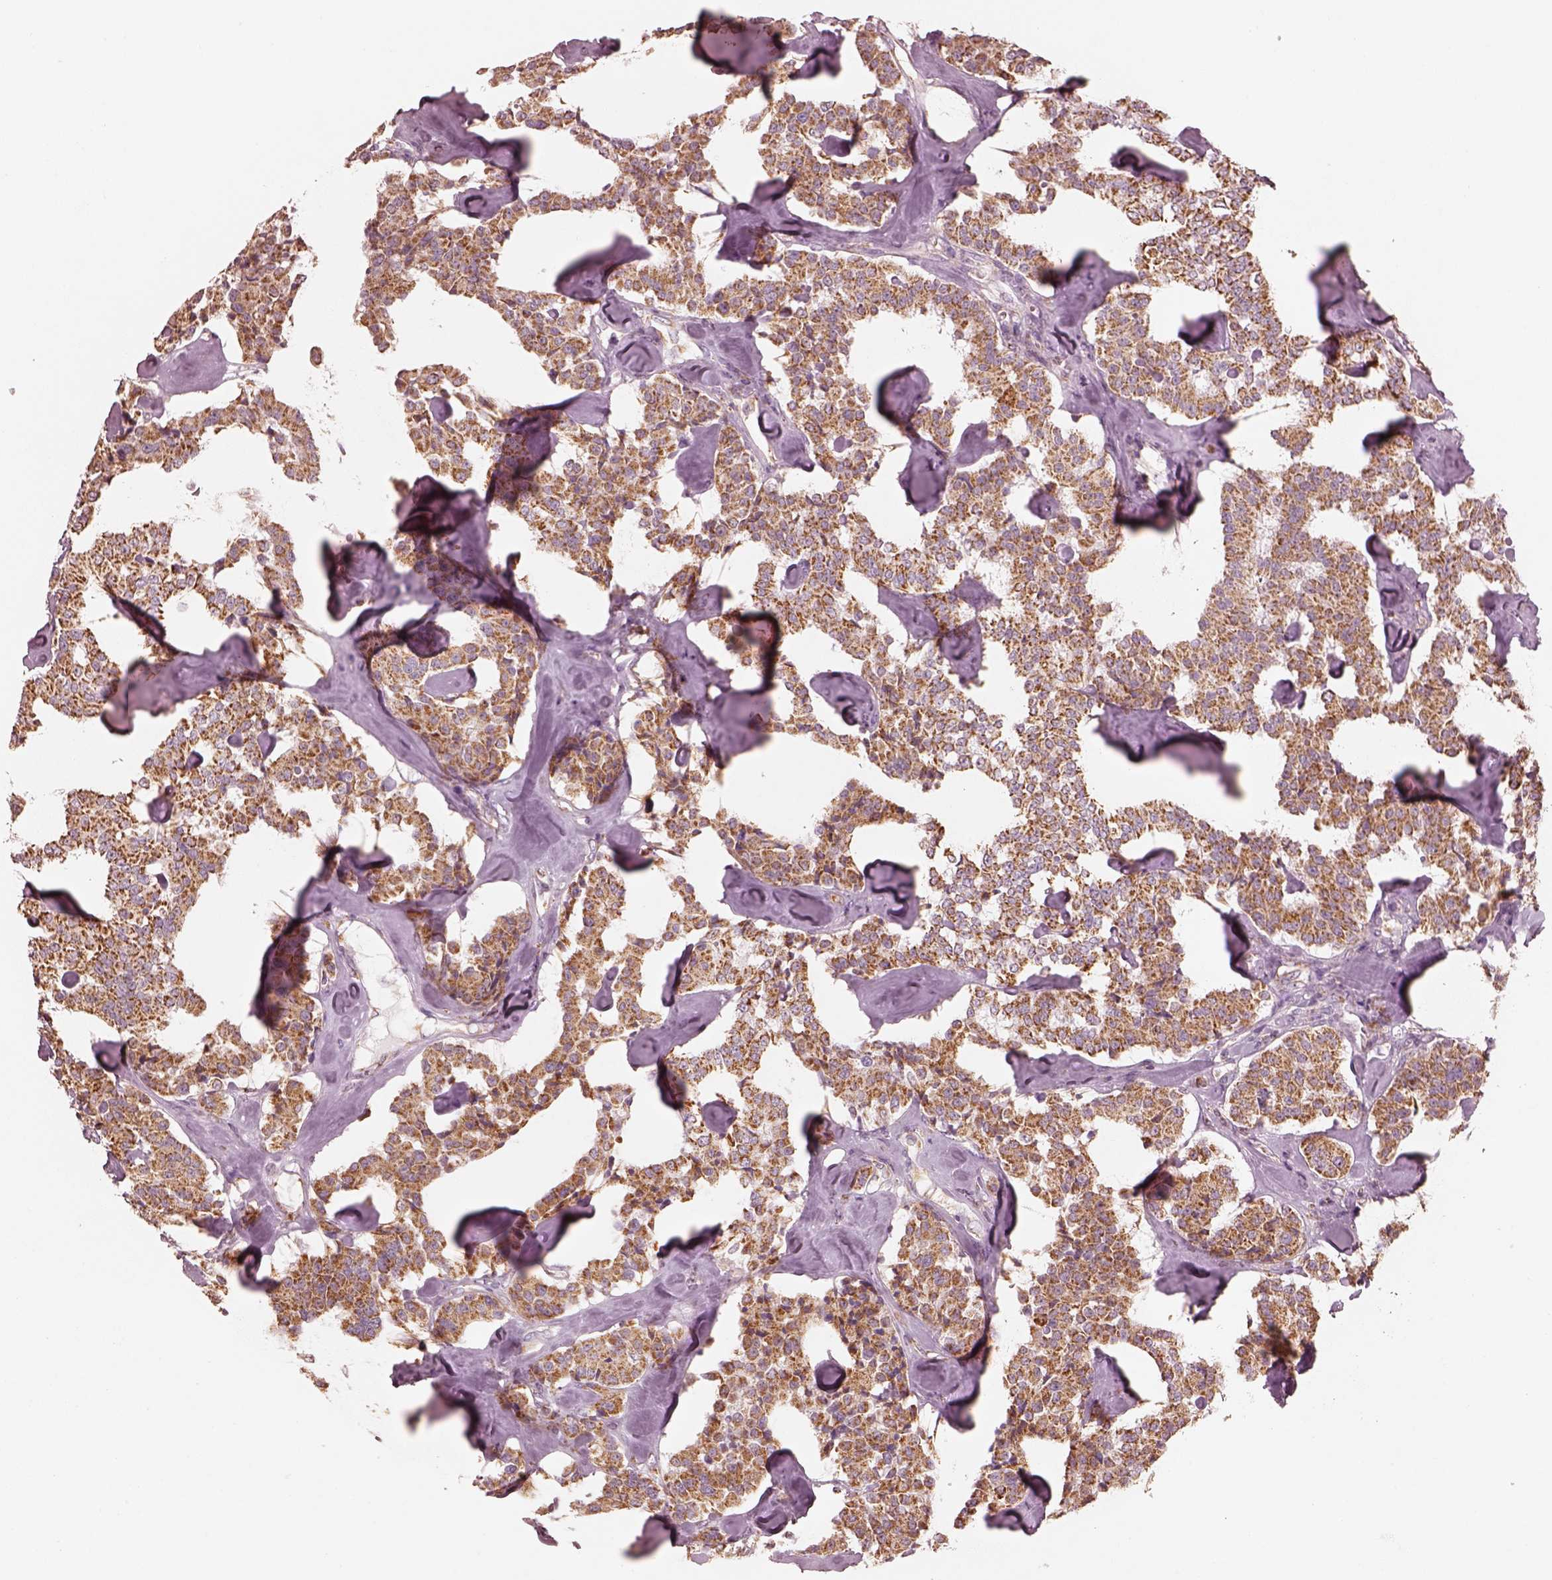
{"staining": {"intensity": "moderate", "quantity": ">75%", "location": "cytoplasmic/membranous"}, "tissue": "carcinoid", "cell_type": "Tumor cells", "image_type": "cancer", "snomed": [{"axis": "morphology", "description": "Carcinoid, malignant, NOS"}, {"axis": "topography", "description": "Pancreas"}], "caption": "The photomicrograph displays staining of carcinoid, revealing moderate cytoplasmic/membranous protein expression (brown color) within tumor cells.", "gene": "ENTPD6", "patient": {"sex": "male", "age": 41}}